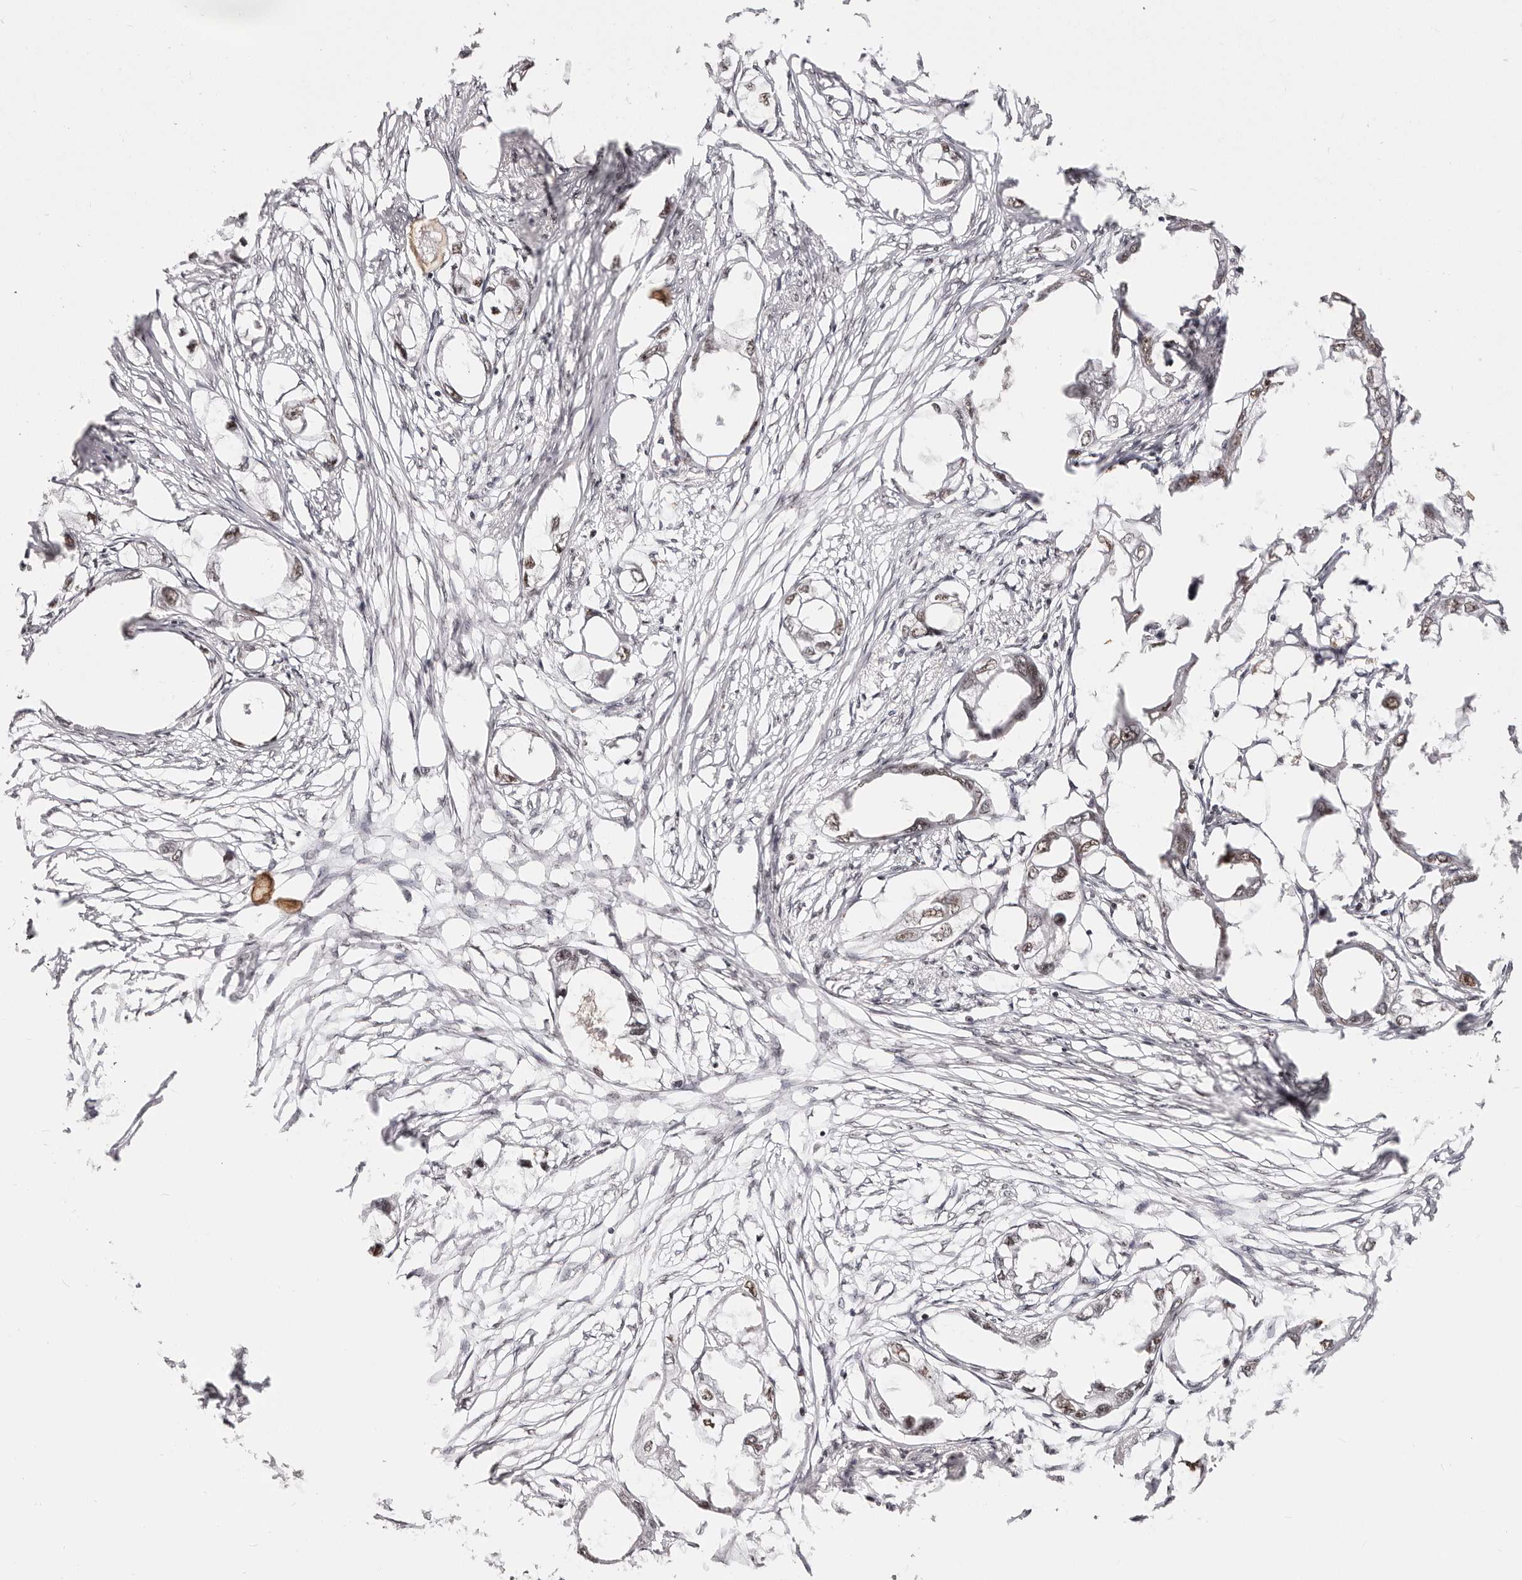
{"staining": {"intensity": "weak", "quantity": "25%-75%", "location": "nuclear"}, "tissue": "endometrial cancer", "cell_type": "Tumor cells", "image_type": "cancer", "snomed": [{"axis": "morphology", "description": "Adenocarcinoma, NOS"}, {"axis": "morphology", "description": "Adenocarcinoma, metastatic, NOS"}, {"axis": "topography", "description": "Adipose tissue"}, {"axis": "topography", "description": "Endometrium"}], "caption": "Weak nuclear positivity is identified in about 25%-75% of tumor cells in adenocarcinoma (endometrial).", "gene": "IQGAP3", "patient": {"sex": "female", "age": 67}}